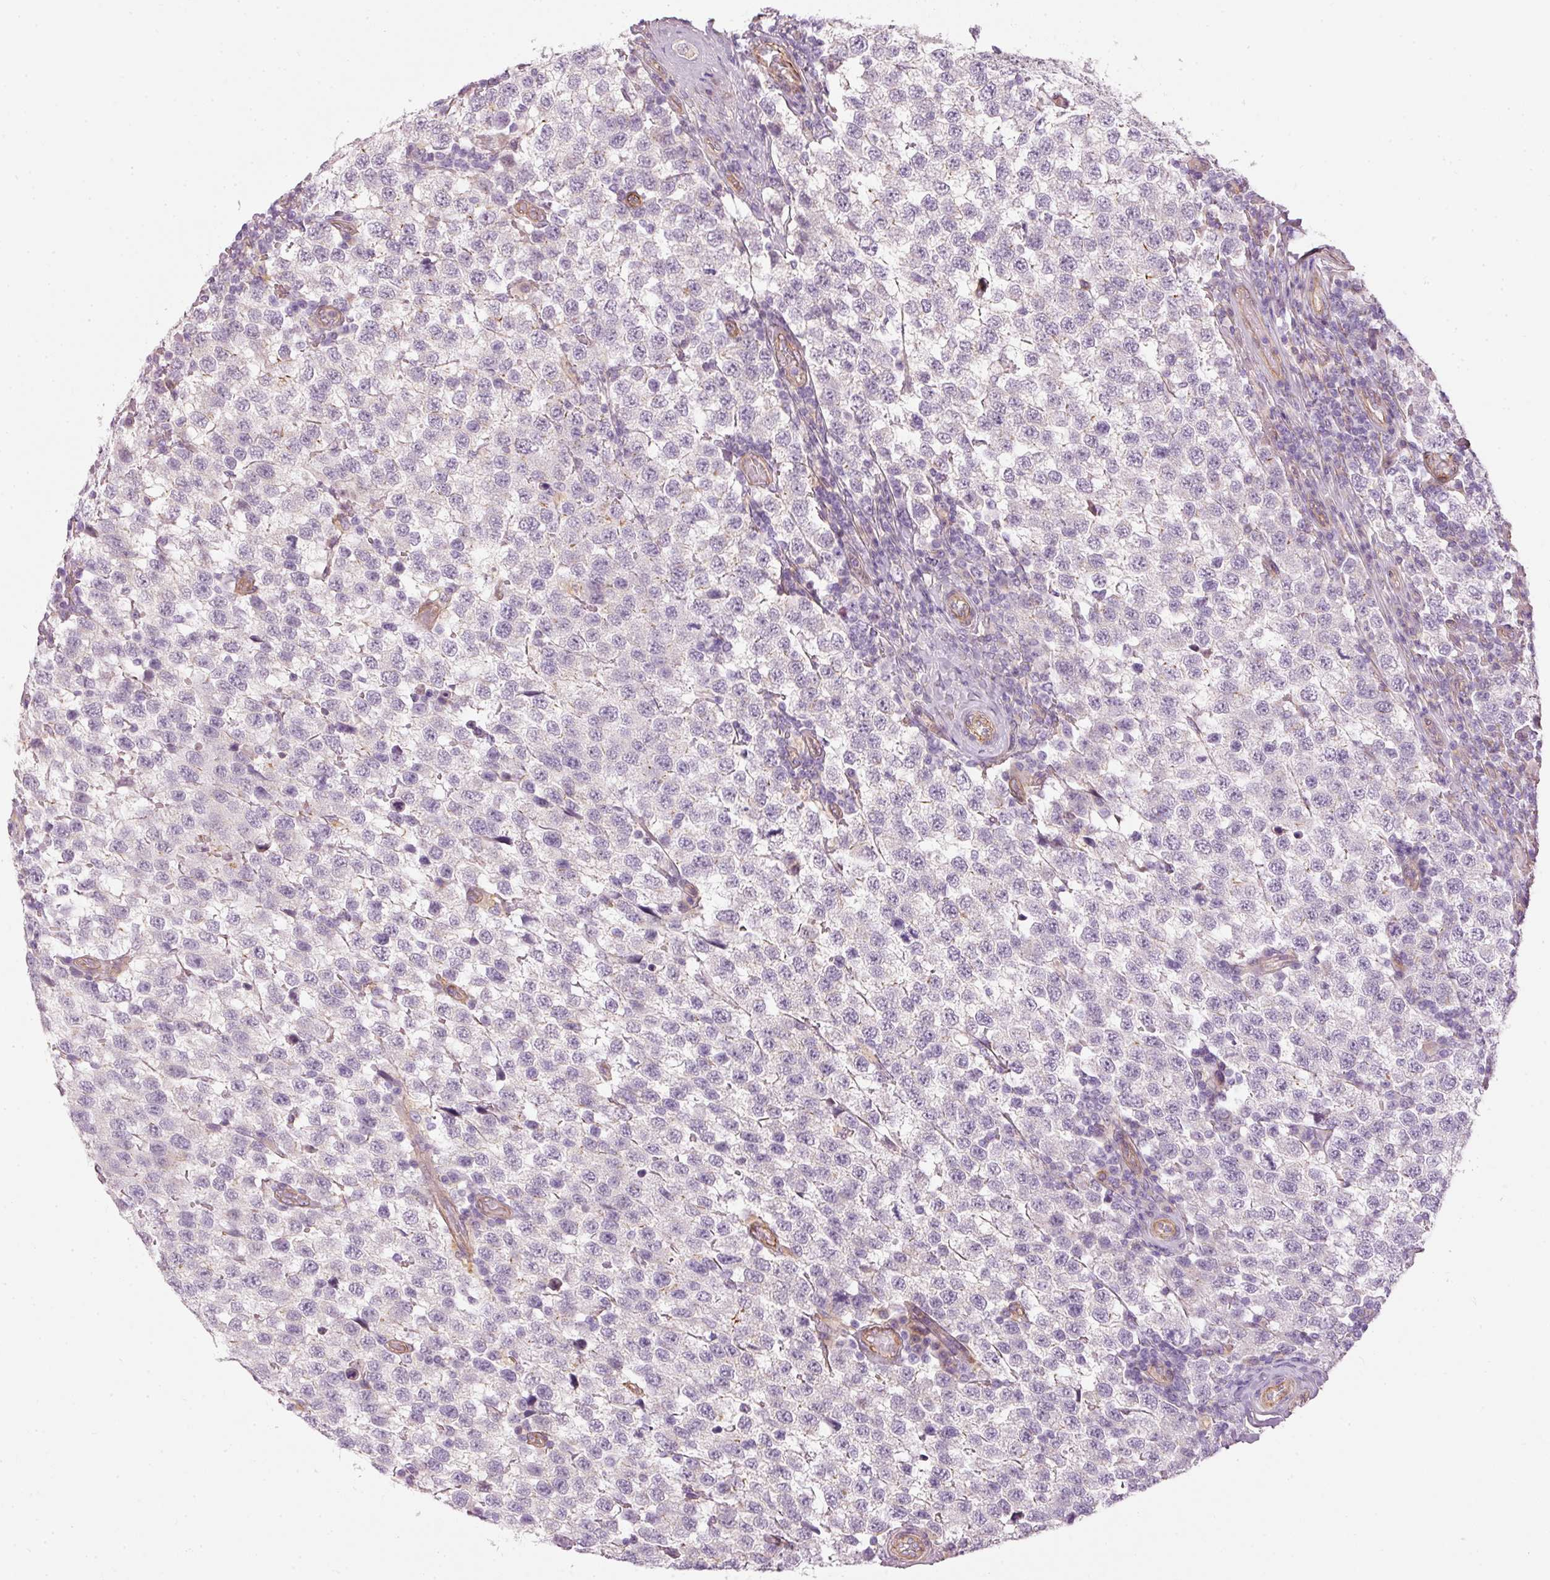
{"staining": {"intensity": "negative", "quantity": "none", "location": "none"}, "tissue": "testis cancer", "cell_type": "Tumor cells", "image_type": "cancer", "snomed": [{"axis": "morphology", "description": "Seminoma, NOS"}, {"axis": "topography", "description": "Testis"}], "caption": "IHC histopathology image of human seminoma (testis) stained for a protein (brown), which demonstrates no expression in tumor cells.", "gene": "OSR2", "patient": {"sex": "male", "age": 34}}